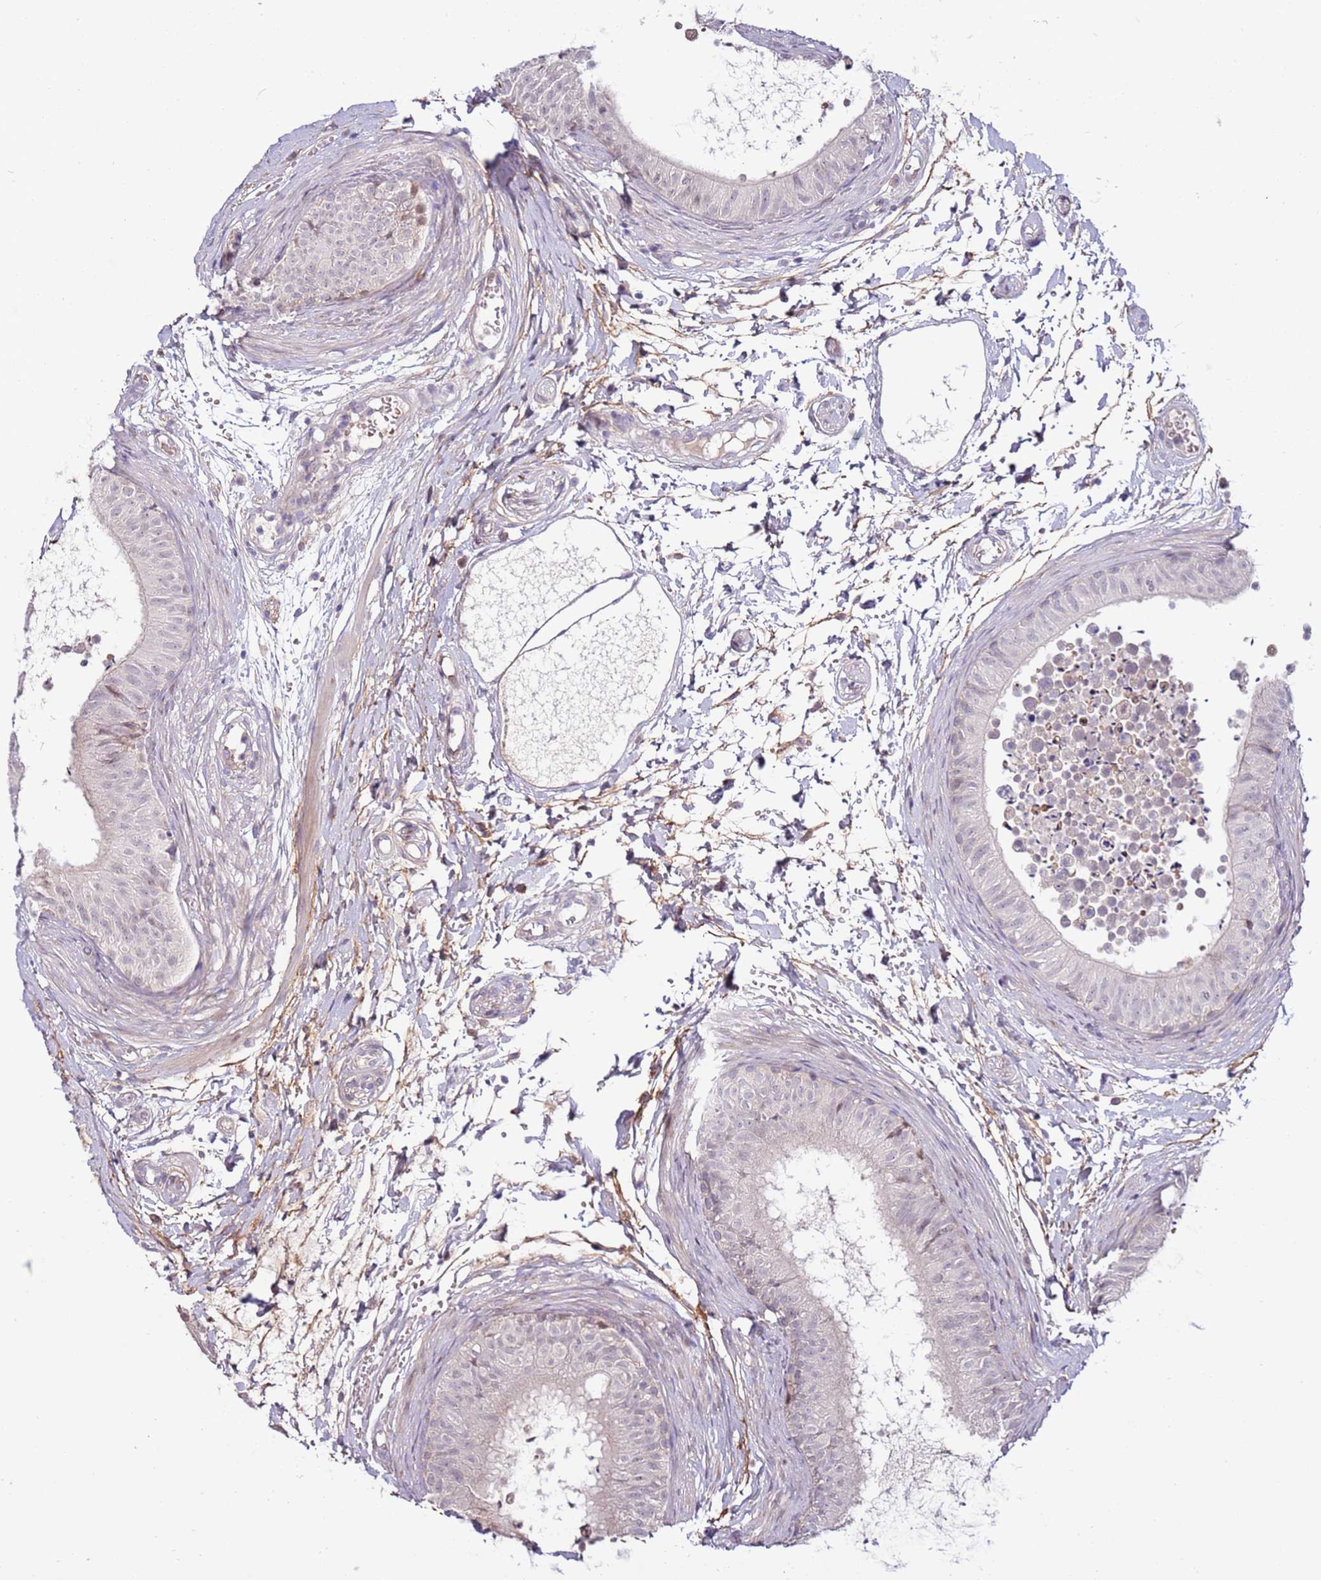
{"staining": {"intensity": "moderate", "quantity": "<25%", "location": "cytoplasmic/membranous"}, "tissue": "epididymis", "cell_type": "Glandular cells", "image_type": "normal", "snomed": [{"axis": "morphology", "description": "Normal tissue, NOS"}, {"axis": "topography", "description": "Epididymis"}], "caption": "The image shows staining of benign epididymis, revealing moderate cytoplasmic/membranous protein positivity (brown color) within glandular cells. The staining is performed using DAB (3,3'-diaminobenzidine) brown chromogen to label protein expression. The nuclei are counter-stained blue using hematoxylin.", "gene": "MTG2", "patient": {"sex": "male", "age": 15}}